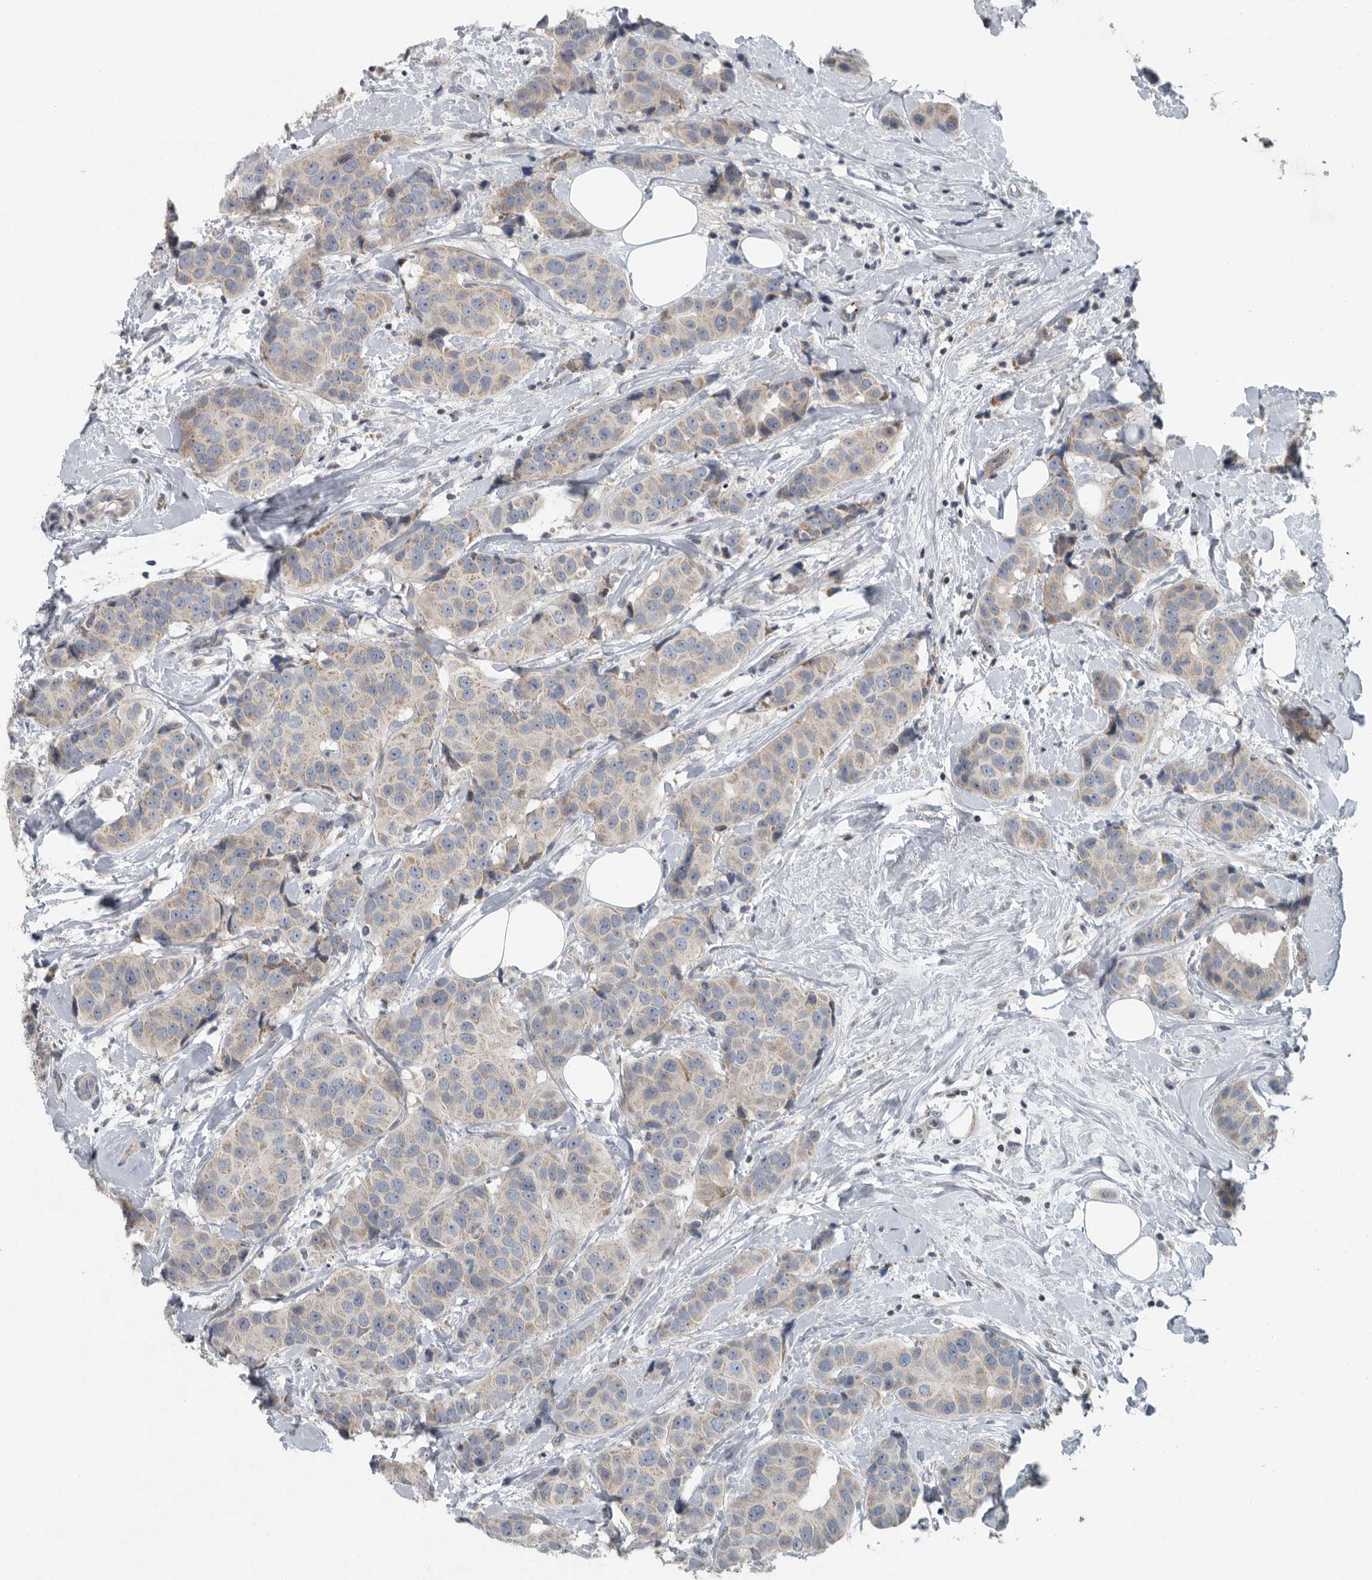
{"staining": {"intensity": "weak", "quantity": "25%-75%", "location": "cytoplasmic/membranous"}, "tissue": "breast cancer", "cell_type": "Tumor cells", "image_type": "cancer", "snomed": [{"axis": "morphology", "description": "Normal tissue, NOS"}, {"axis": "morphology", "description": "Duct carcinoma"}, {"axis": "topography", "description": "Breast"}], "caption": "Breast intraductal carcinoma was stained to show a protein in brown. There is low levels of weak cytoplasmic/membranous expression in about 25%-75% of tumor cells.", "gene": "MPP3", "patient": {"sex": "female", "age": 39}}